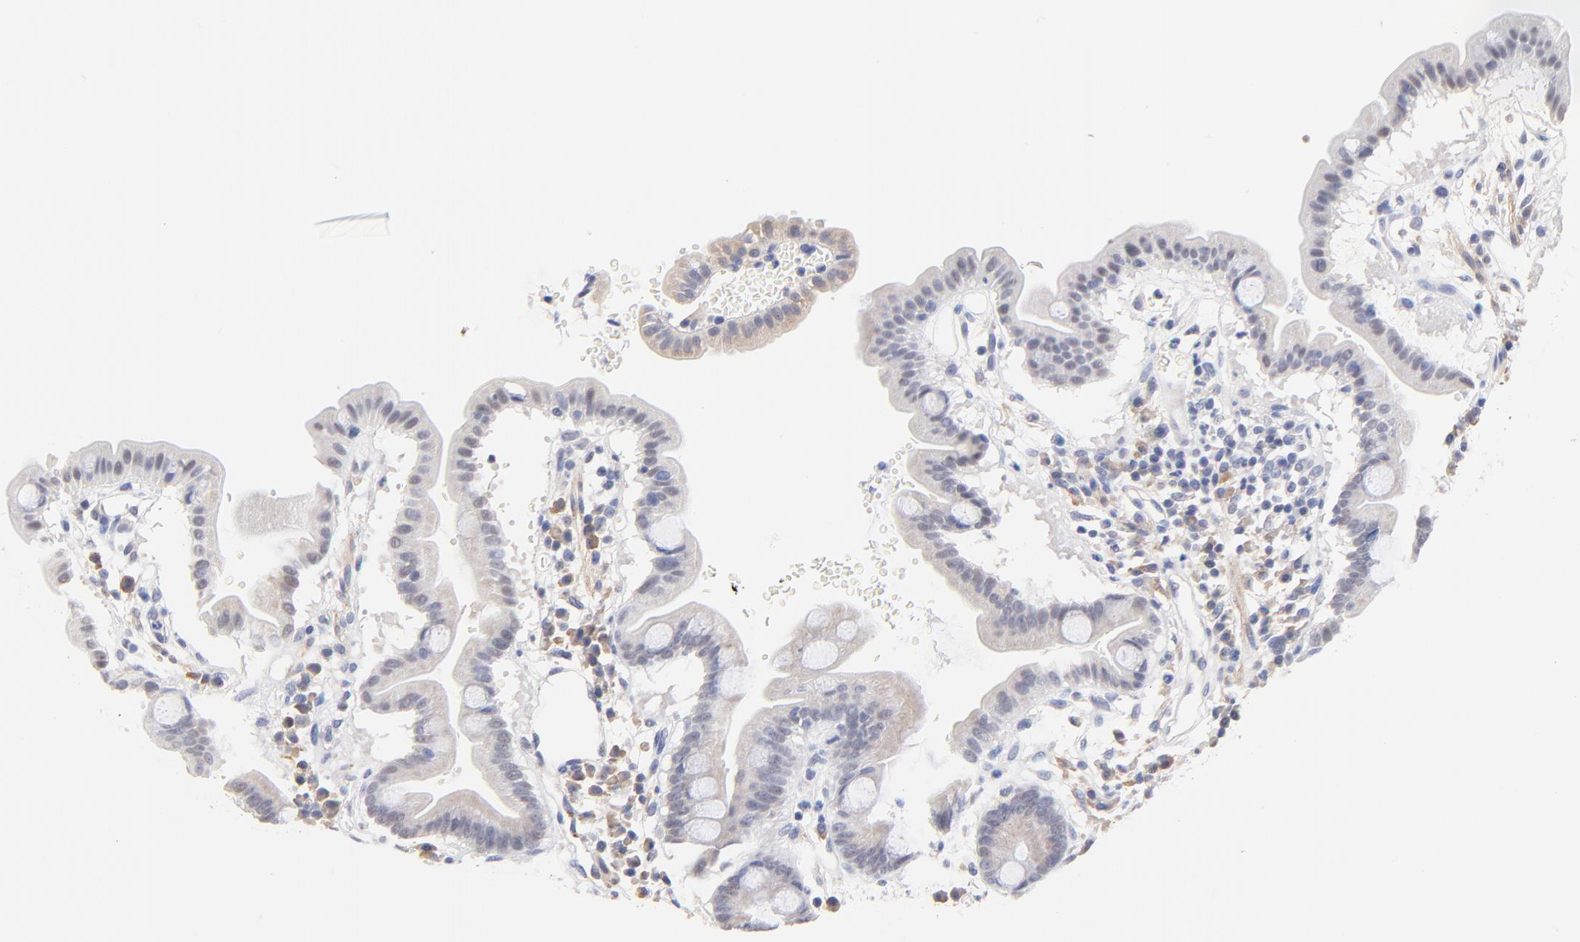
{"staining": {"intensity": "weak", "quantity": "25%-75%", "location": "cytoplasmic/membranous"}, "tissue": "duodenum", "cell_type": "Glandular cells", "image_type": "normal", "snomed": [{"axis": "morphology", "description": "Normal tissue, NOS"}, {"axis": "topography", "description": "Duodenum"}], "caption": "High-power microscopy captured an immunohistochemistry histopathology image of unremarkable duodenum, revealing weak cytoplasmic/membranous expression in about 25%-75% of glandular cells.", "gene": "TWNK", "patient": {"sex": "male", "age": 50}}